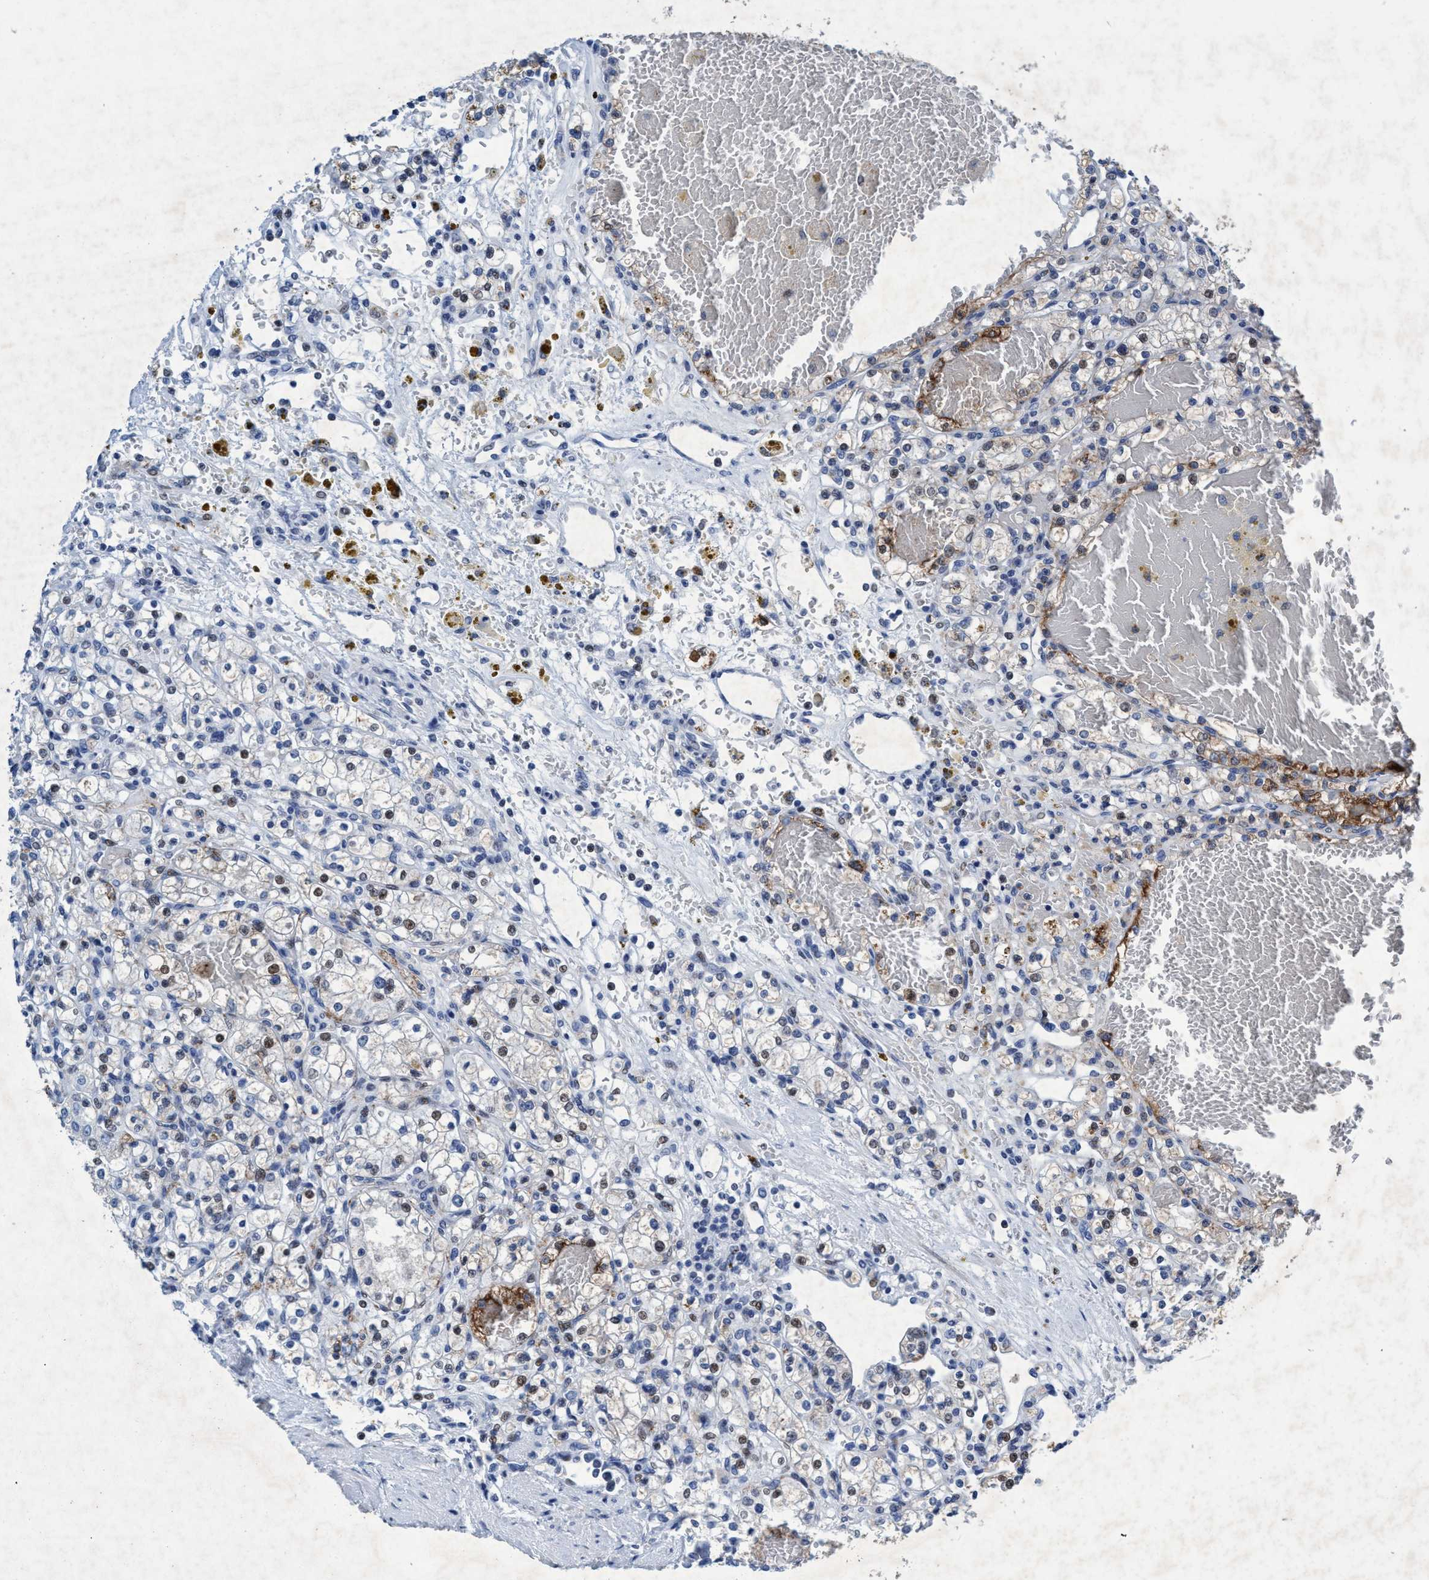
{"staining": {"intensity": "weak", "quantity": "25%-75%", "location": "cytoplasmic/membranous,nuclear"}, "tissue": "renal cancer", "cell_type": "Tumor cells", "image_type": "cancer", "snomed": [{"axis": "morphology", "description": "Normal tissue, NOS"}, {"axis": "morphology", "description": "Adenocarcinoma, NOS"}, {"axis": "topography", "description": "Kidney"}], "caption": "Brown immunohistochemical staining in human renal adenocarcinoma exhibits weak cytoplasmic/membranous and nuclear expression in about 25%-75% of tumor cells.", "gene": "GRB14", "patient": {"sex": "female", "age": 55}}